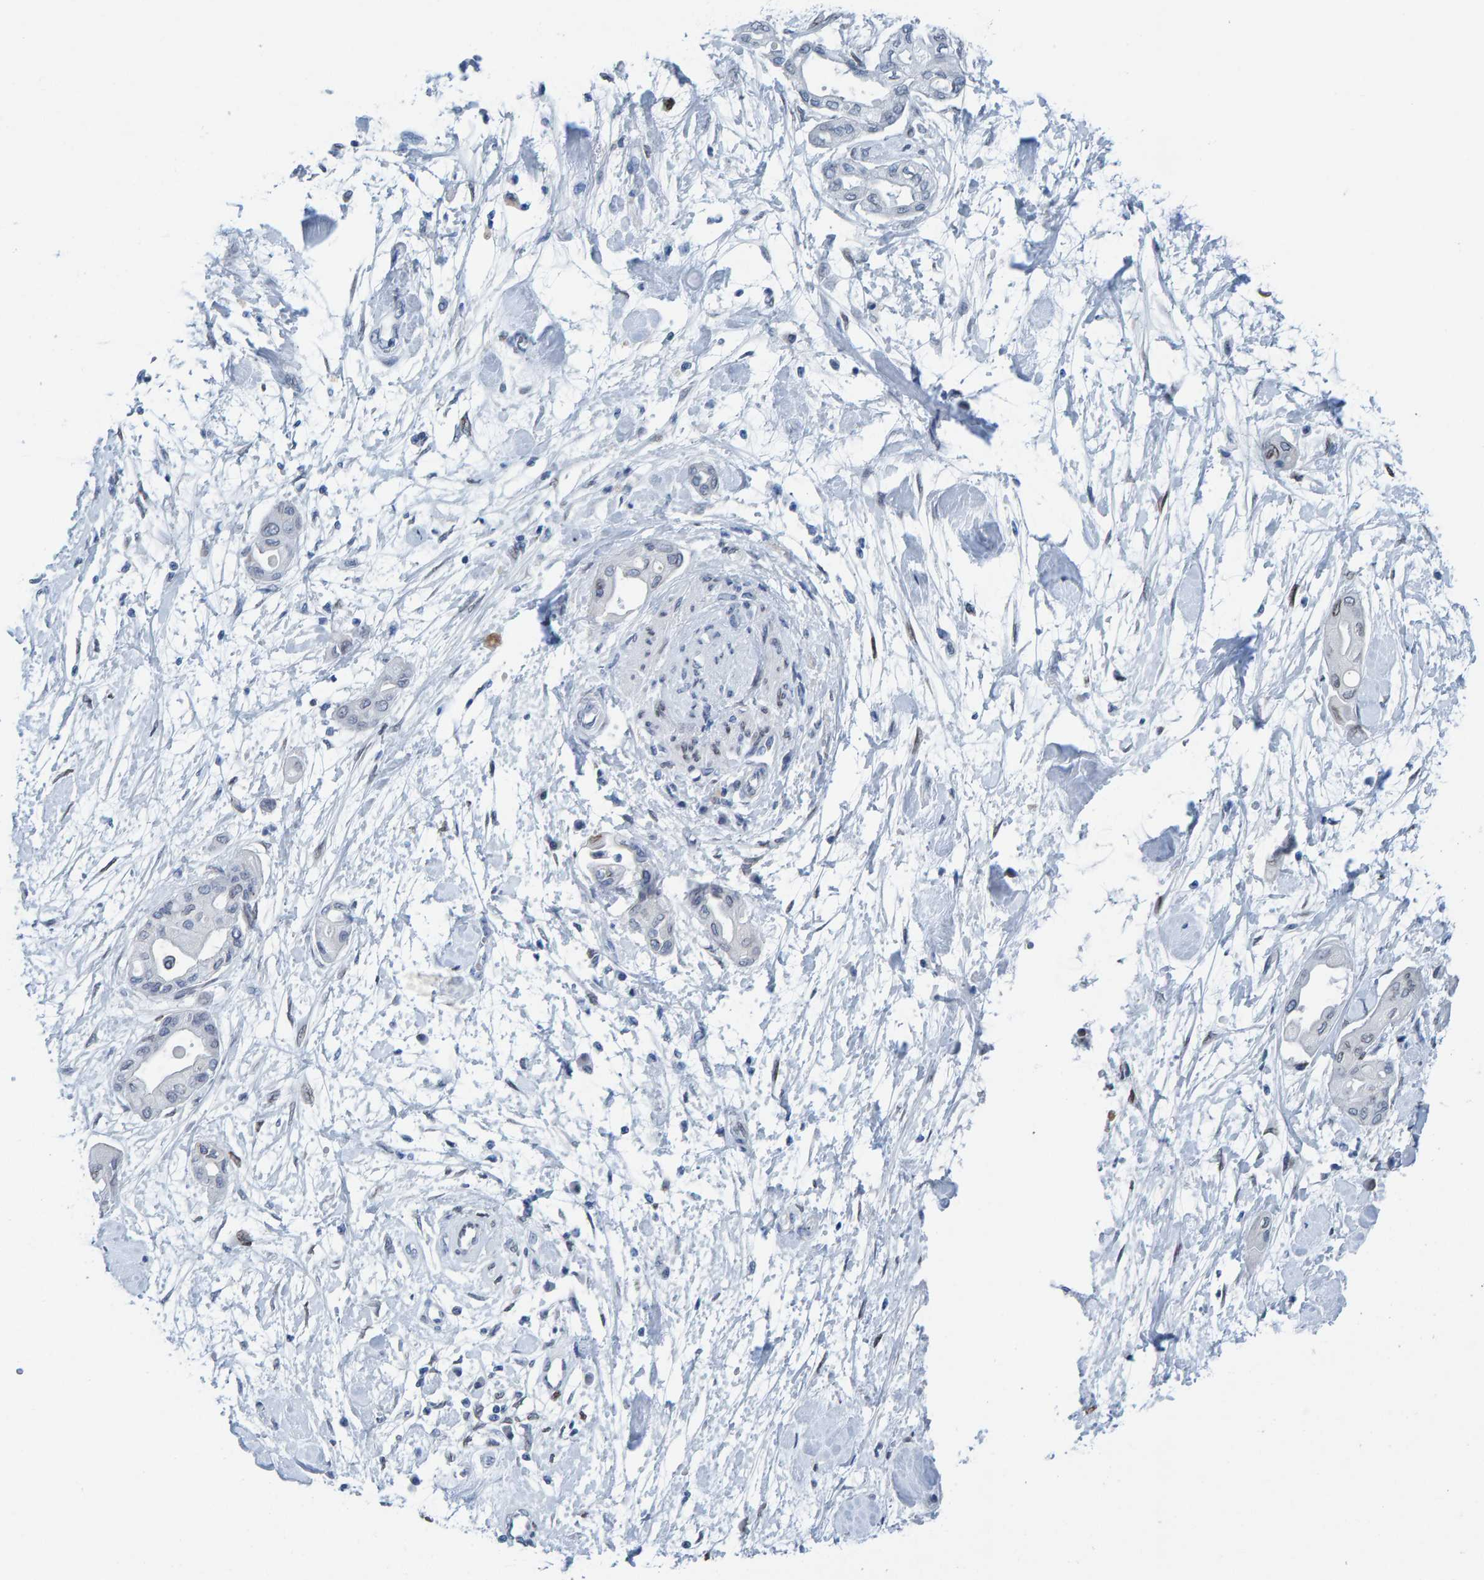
{"staining": {"intensity": "weak", "quantity": "<25%", "location": "cytoplasmic/membranous,nuclear"}, "tissue": "pancreatic cancer", "cell_type": "Tumor cells", "image_type": "cancer", "snomed": [{"axis": "morphology", "description": "Adenocarcinoma, NOS"}, {"axis": "morphology", "description": "Adenocarcinoma, metastatic, NOS"}, {"axis": "topography", "description": "Lymph node"}, {"axis": "topography", "description": "Pancreas"}, {"axis": "topography", "description": "Duodenum"}], "caption": "Immunohistochemistry of human pancreatic cancer displays no expression in tumor cells.", "gene": "LMNB2", "patient": {"sex": "female", "age": 64}}